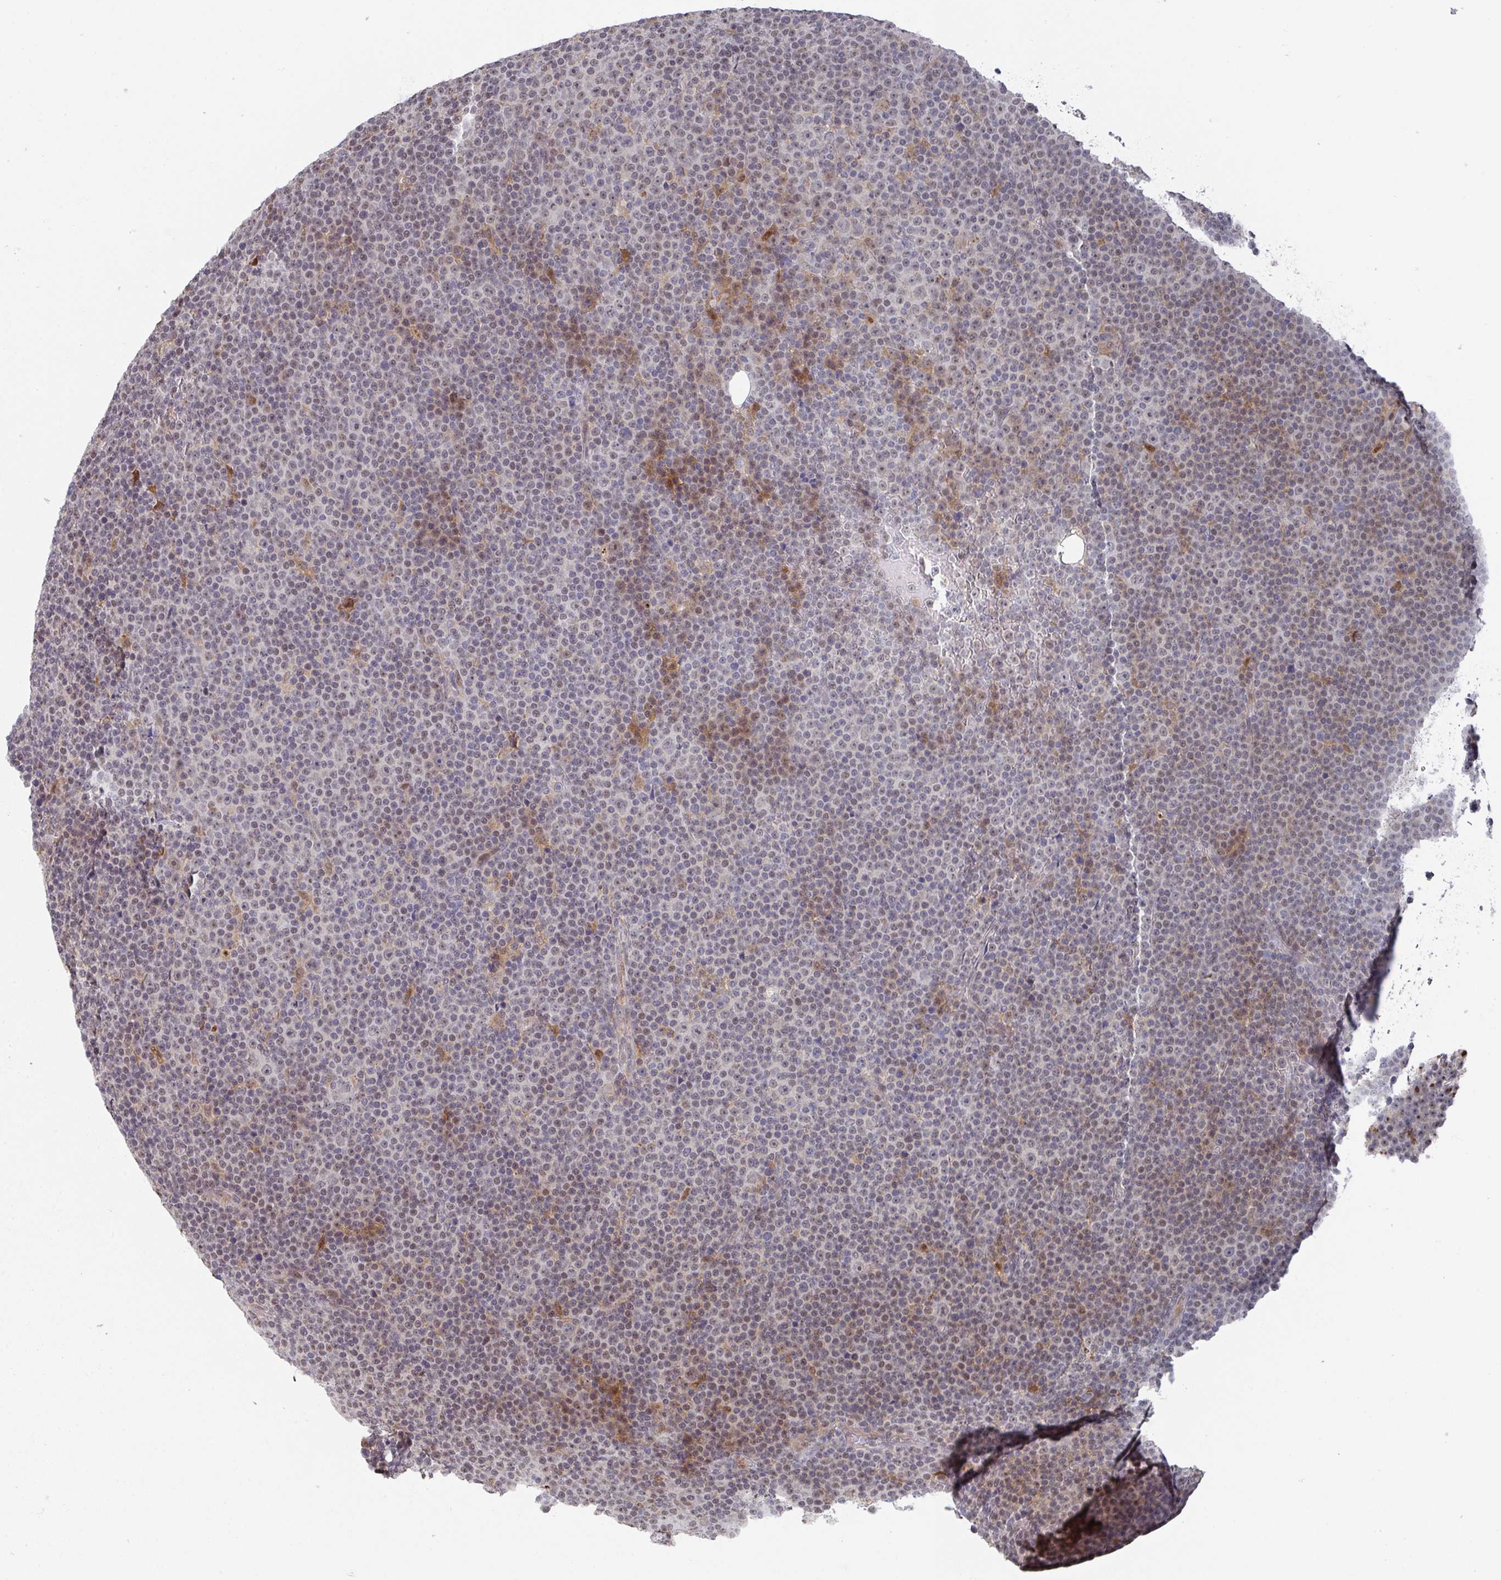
{"staining": {"intensity": "weak", "quantity": "25%-75%", "location": "nuclear"}, "tissue": "lymphoma", "cell_type": "Tumor cells", "image_type": "cancer", "snomed": [{"axis": "morphology", "description": "Malignant lymphoma, non-Hodgkin's type, Low grade"}, {"axis": "topography", "description": "Lymph node"}], "caption": "Protein expression analysis of malignant lymphoma, non-Hodgkin's type (low-grade) shows weak nuclear expression in approximately 25%-75% of tumor cells.", "gene": "ZNF654", "patient": {"sex": "female", "age": 67}}